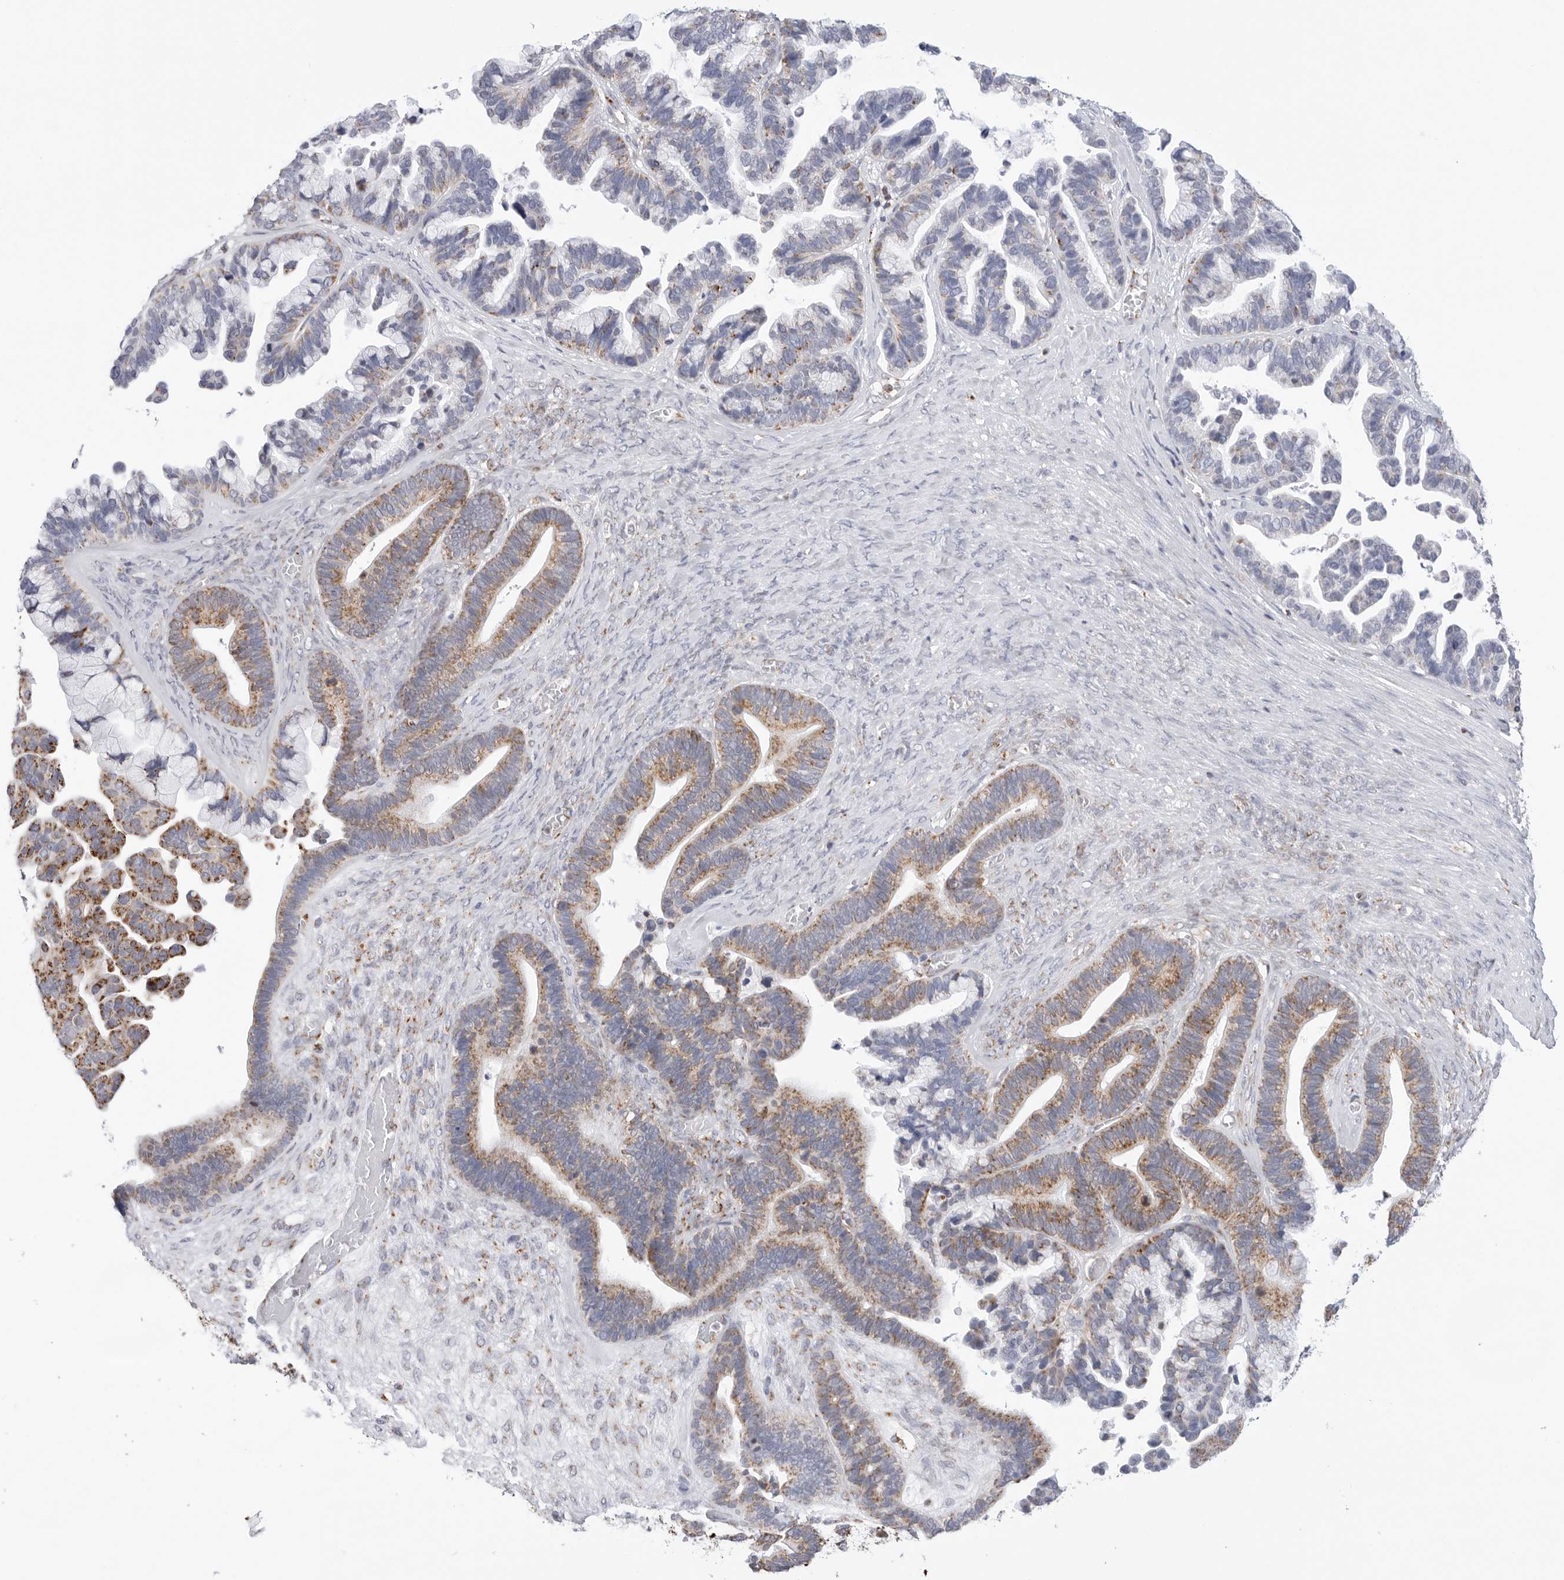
{"staining": {"intensity": "moderate", "quantity": "25%-75%", "location": "cytoplasmic/membranous"}, "tissue": "ovarian cancer", "cell_type": "Tumor cells", "image_type": "cancer", "snomed": [{"axis": "morphology", "description": "Cystadenocarcinoma, serous, NOS"}, {"axis": "topography", "description": "Ovary"}], "caption": "Moderate cytoplasmic/membranous protein staining is identified in approximately 25%-75% of tumor cells in ovarian cancer.", "gene": "ATP5IF1", "patient": {"sex": "female", "age": 56}}